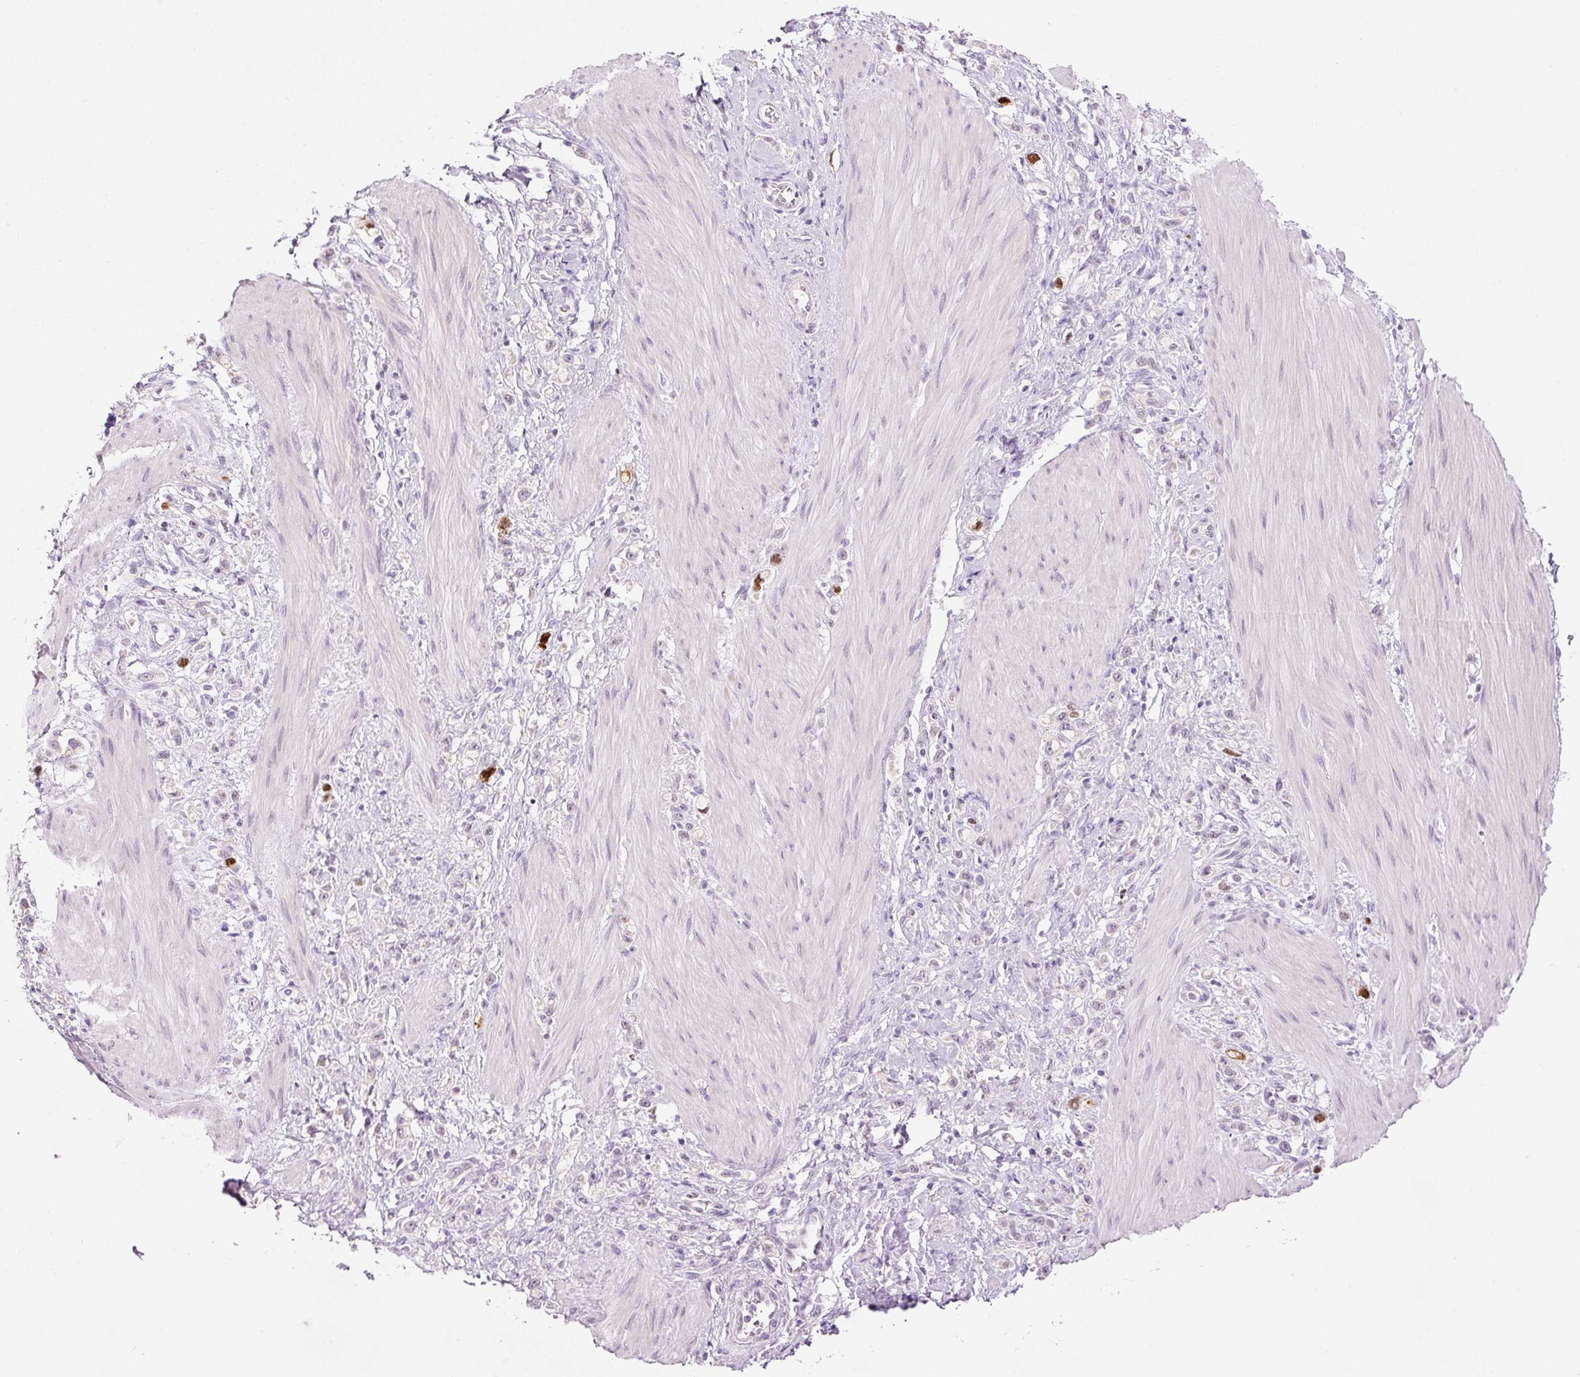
{"staining": {"intensity": "moderate", "quantity": "<25%", "location": "nuclear"}, "tissue": "stomach cancer", "cell_type": "Tumor cells", "image_type": "cancer", "snomed": [{"axis": "morphology", "description": "Adenocarcinoma, NOS"}, {"axis": "topography", "description": "Stomach"}], "caption": "Protein staining of stomach cancer tissue exhibits moderate nuclear staining in about <25% of tumor cells. Nuclei are stained in blue.", "gene": "KPNA2", "patient": {"sex": "female", "age": 65}}